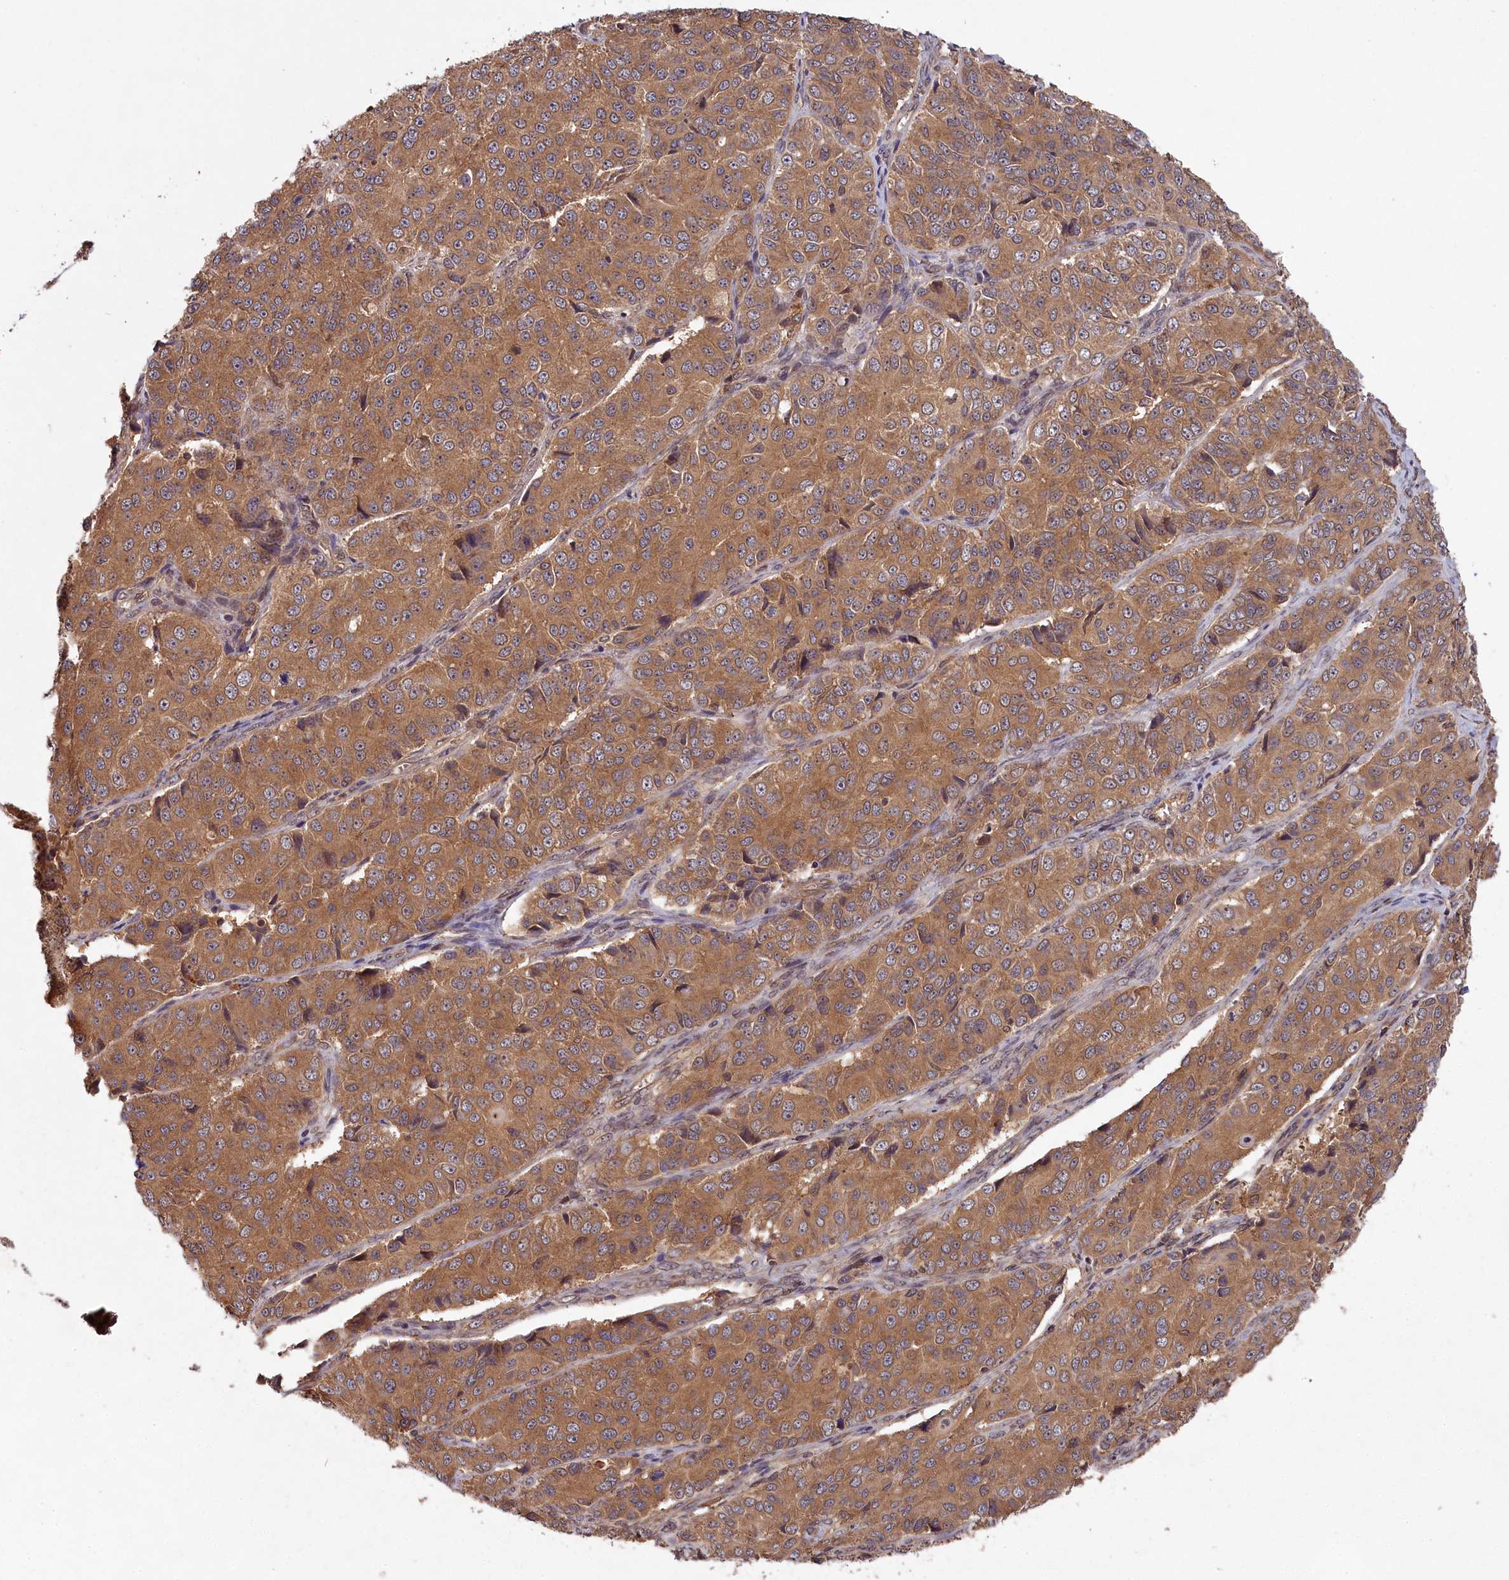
{"staining": {"intensity": "moderate", "quantity": ">75%", "location": "cytoplasmic/membranous"}, "tissue": "ovarian cancer", "cell_type": "Tumor cells", "image_type": "cancer", "snomed": [{"axis": "morphology", "description": "Carcinoma, endometroid"}, {"axis": "topography", "description": "Ovary"}], "caption": "Brown immunohistochemical staining in ovarian cancer (endometroid carcinoma) demonstrates moderate cytoplasmic/membranous positivity in approximately >75% of tumor cells. (brown staining indicates protein expression, while blue staining denotes nuclei).", "gene": "CHAC1", "patient": {"sex": "female", "age": 51}}